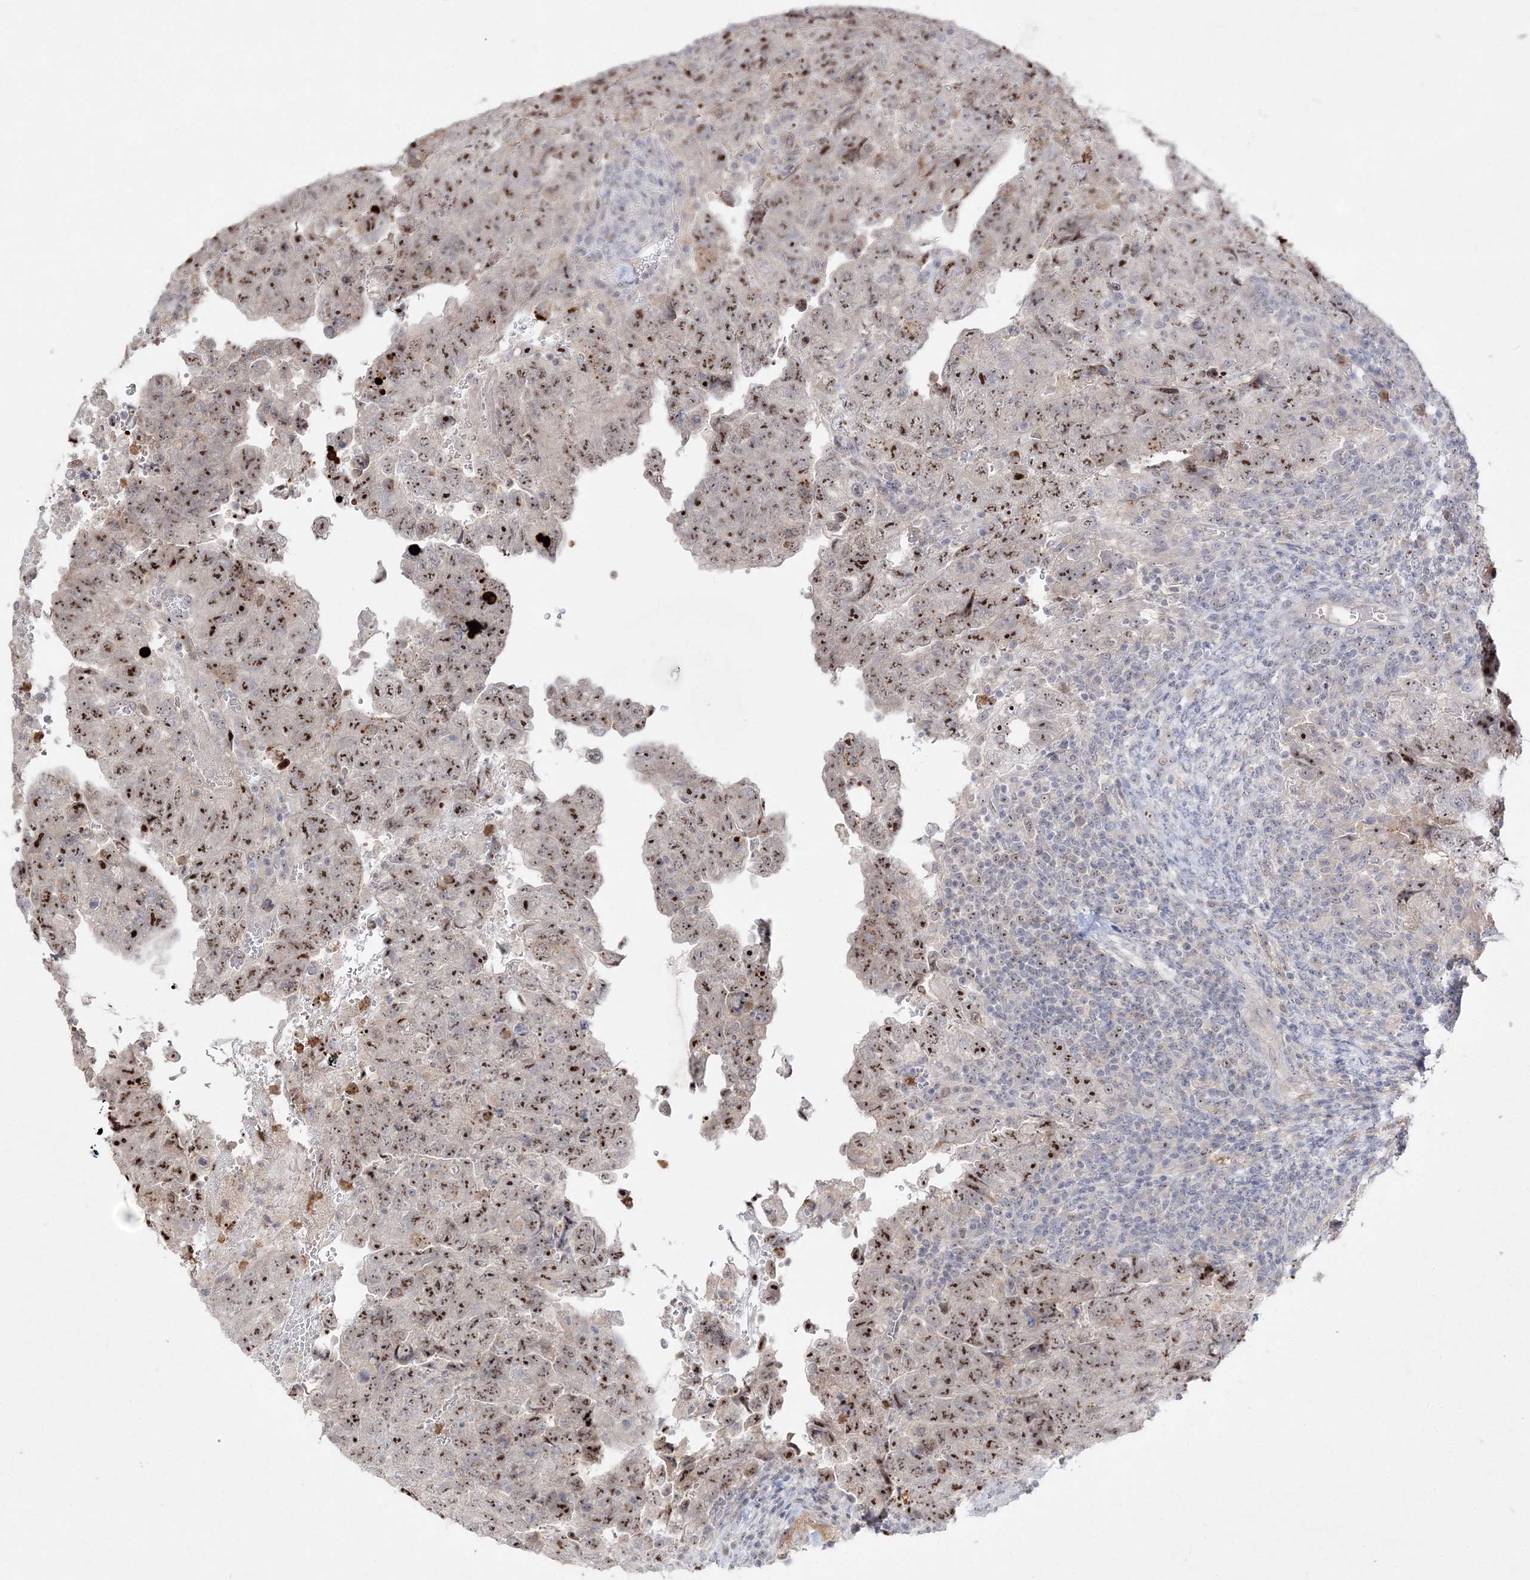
{"staining": {"intensity": "strong", "quantity": ">75%", "location": "nuclear"}, "tissue": "testis cancer", "cell_type": "Tumor cells", "image_type": "cancer", "snomed": [{"axis": "morphology", "description": "Carcinoma, Embryonal, NOS"}, {"axis": "topography", "description": "Testis"}], "caption": "Brown immunohistochemical staining in human testis cancer exhibits strong nuclear positivity in about >75% of tumor cells. (DAB = brown stain, brightfield microscopy at high magnification).", "gene": "NOP16", "patient": {"sex": "male", "age": 36}}